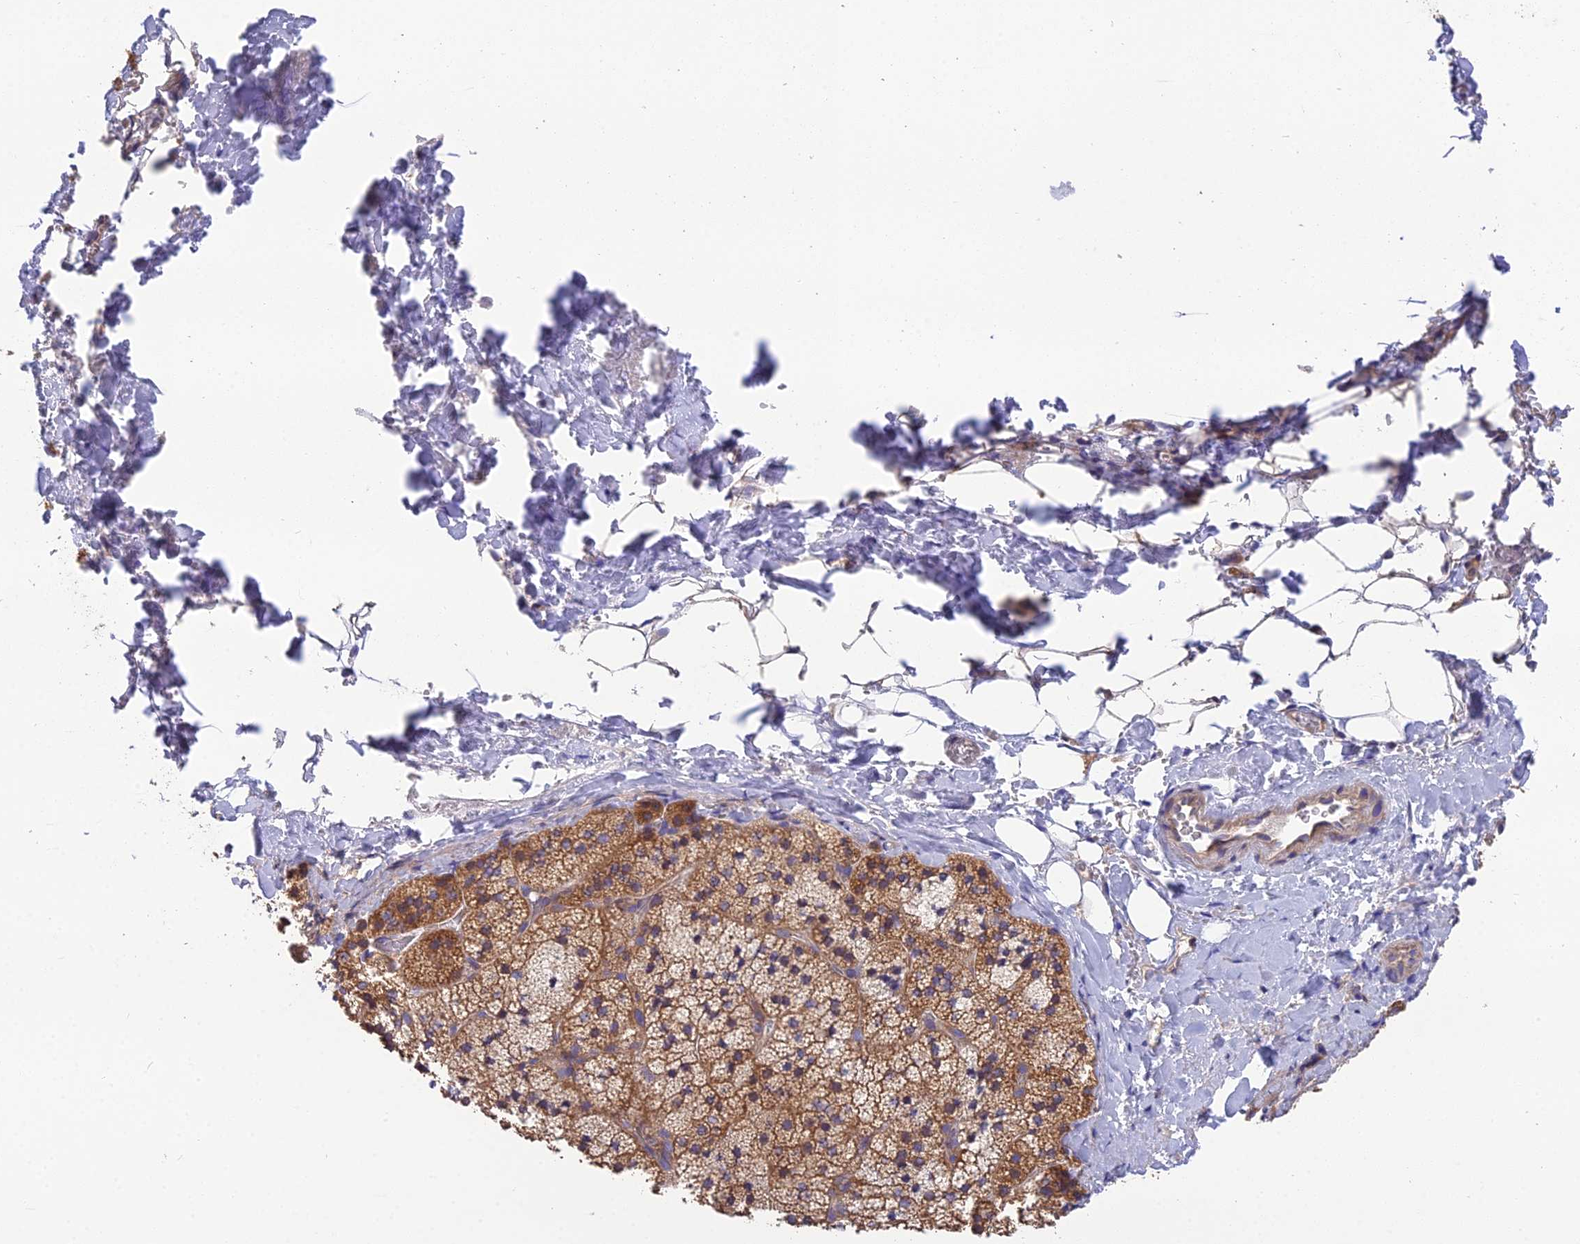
{"staining": {"intensity": "moderate", "quantity": ">75%", "location": "cytoplasmic/membranous"}, "tissue": "adrenal gland", "cell_type": "Glandular cells", "image_type": "normal", "snomed": [{"axis": "morphology", "description": "Normal tissue, NOS"}, {"axis": "topography", "description": "Adrenal gland"}], "caption": "A photomicrograph showing moderate cytoplasmic/membranous staining in about >75% of glandular cells in unremarkable adrenal gland, as visualized by brown immunohistochemical staining.", "gene": "BLOC1S4", "patient": {"sex": "female", "age": 44}}